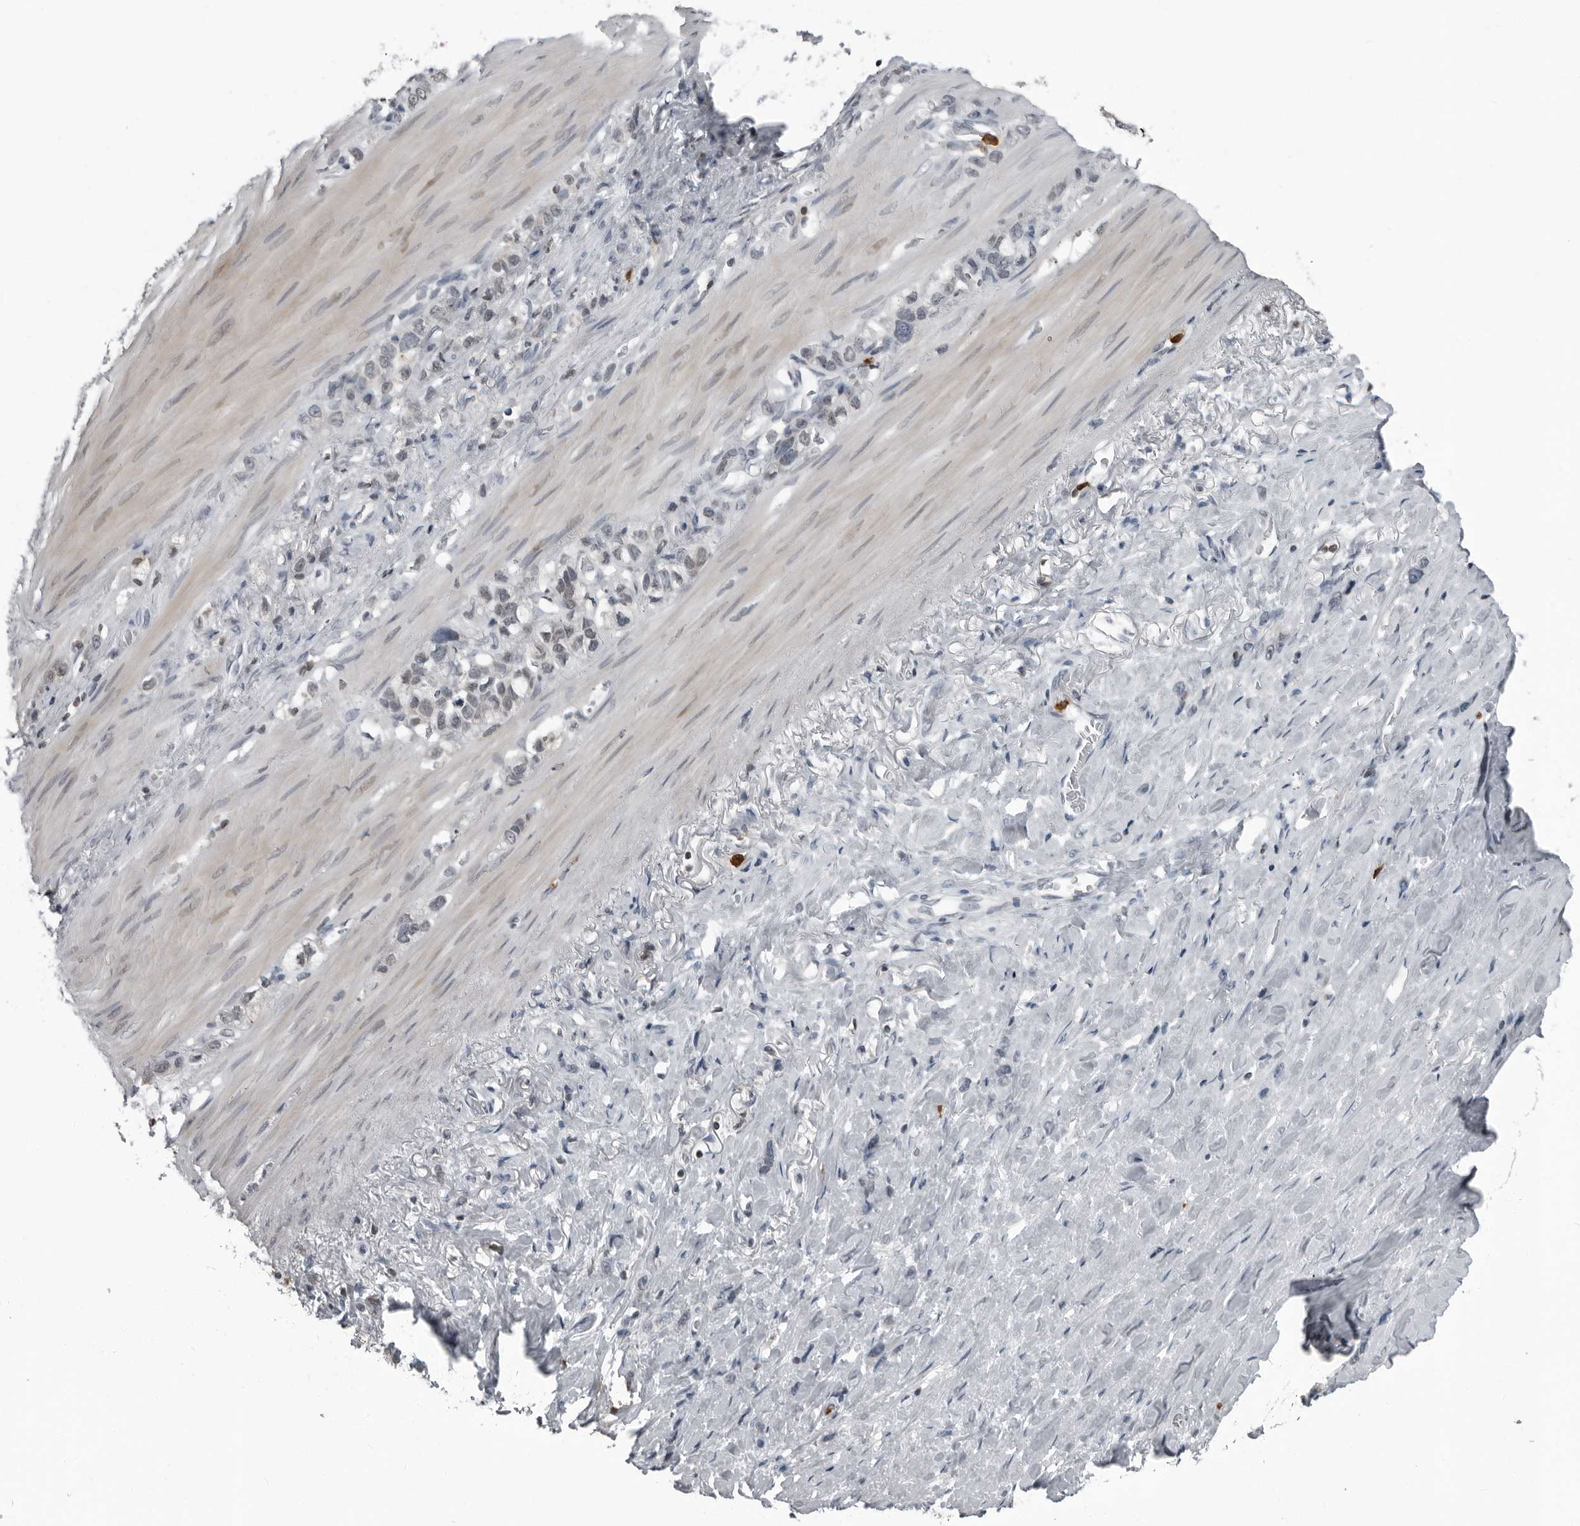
{"staining": {"intensity": "negative", "quantity": "none", "location": "none"}, "tissue": "stomach cancer", "cell_type": "Tumor cells", "image_type": "cancer", "snomed": [{"axis": "morphology", "description": "Normal tissue, NOS"}, {"axis": "morphology", "description": "Adenocarcinoma, NOS"}, {"axis": "morphology", "description": "Adenocarcinoma, High grade"}, {"axis": "topography", "description": "Stomach, upper"}, {"axis": "topography", "description": "Stomach"}], "caption": "Immunohistochemistry (IHC) of stomach cancer (adenocarcinoma (high-grade)) demonstrates no positivity in tumor cells.", "gene": "RTCA", "patient": {"sex": "female", "age": 65}}